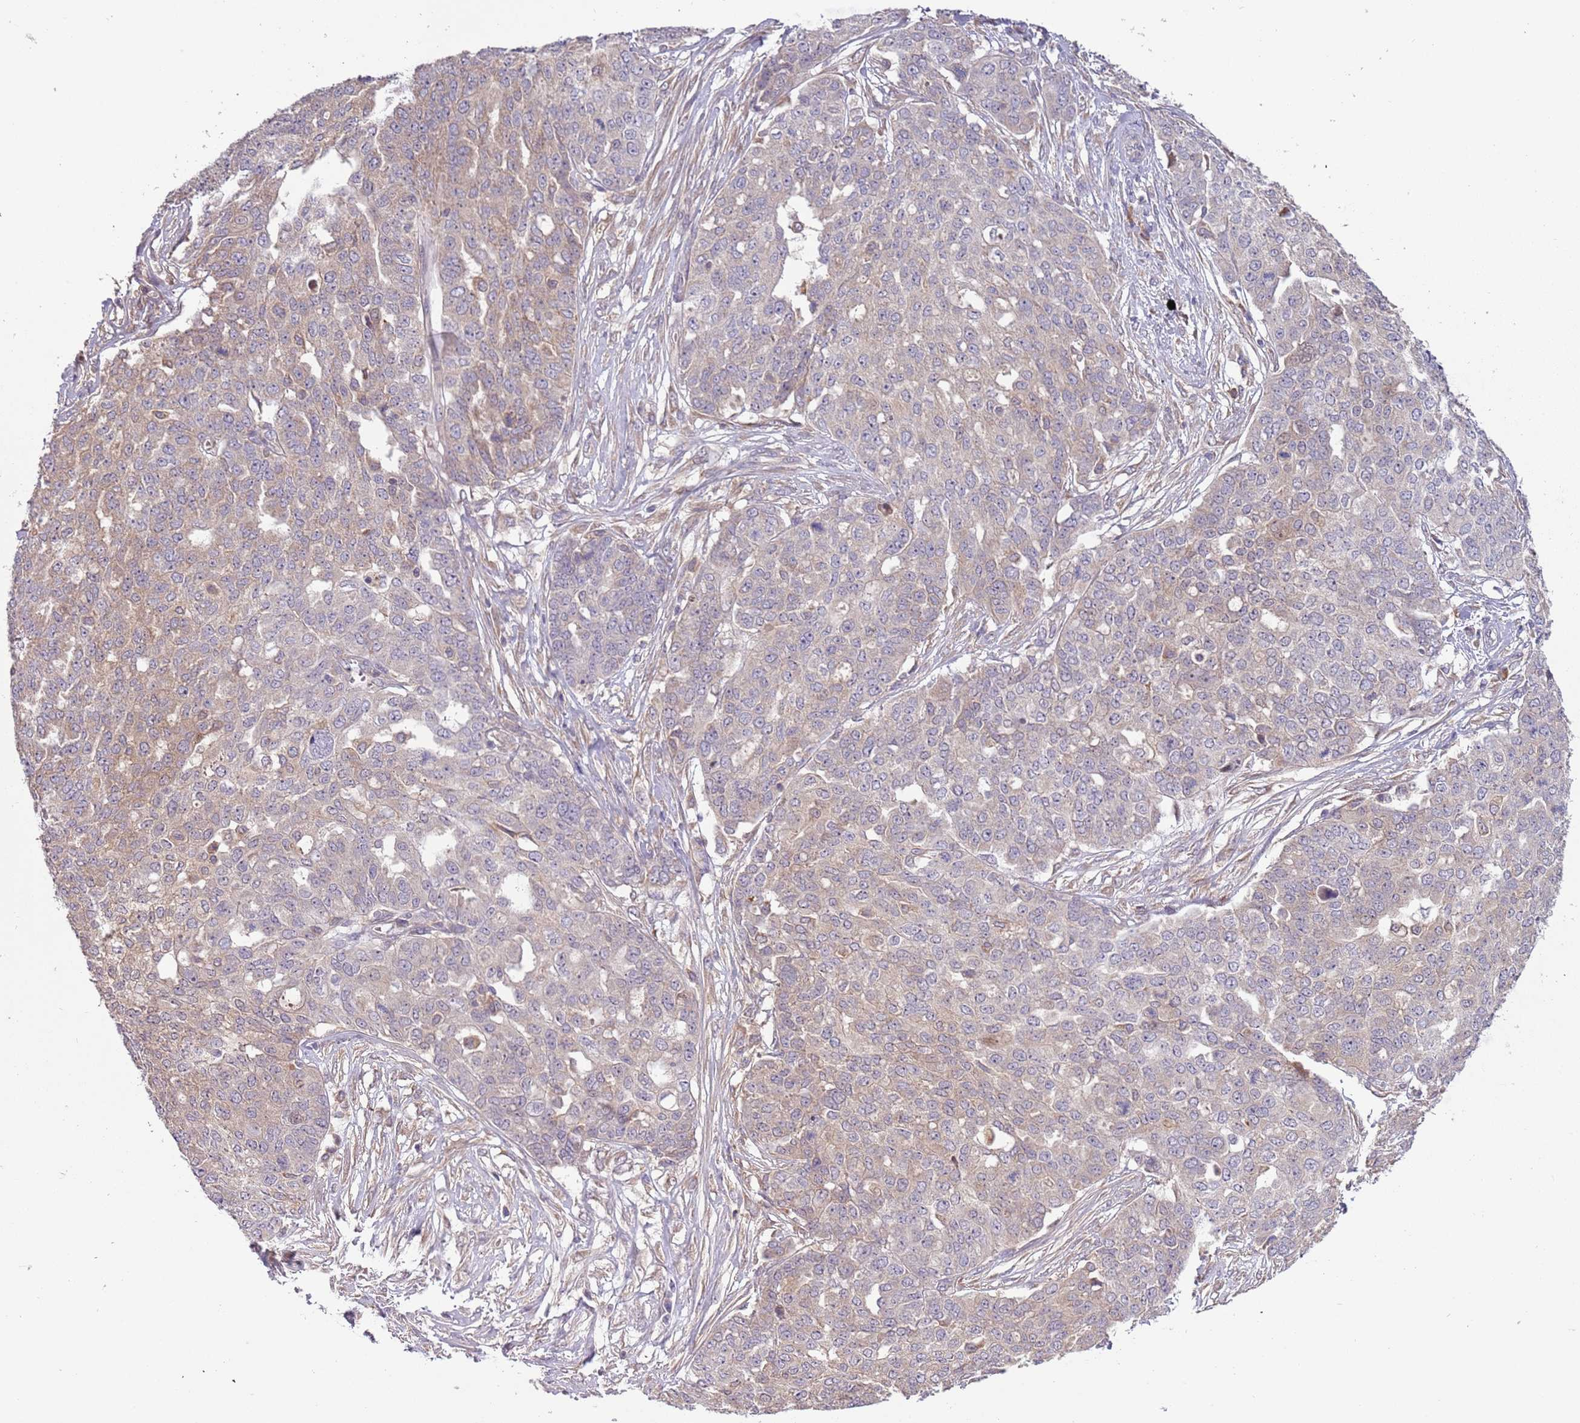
{"staining": {"intensity": "weak", "quantity": "<25%", "location": "cytoplasmic/membranous"}, "tissue": "ovarian cancer", "cell_type": "Tumor cells", "image_type": "cancer", "snomed": [{"axis": "morphology", "description": "Cystadenocarcinoma, serous, NOS"}, {"axis": "topography", "description": "Soft tissue"}, {"axis": "topography", "description": "Ovary"}], "caption": "A micrograph of serous cystadenocarcinoma (ovarian) stained for a protein demonstrates no brown staining in tumor cells.", "gene": "FECH", "patient": {"sex": "female", "age": 57}}